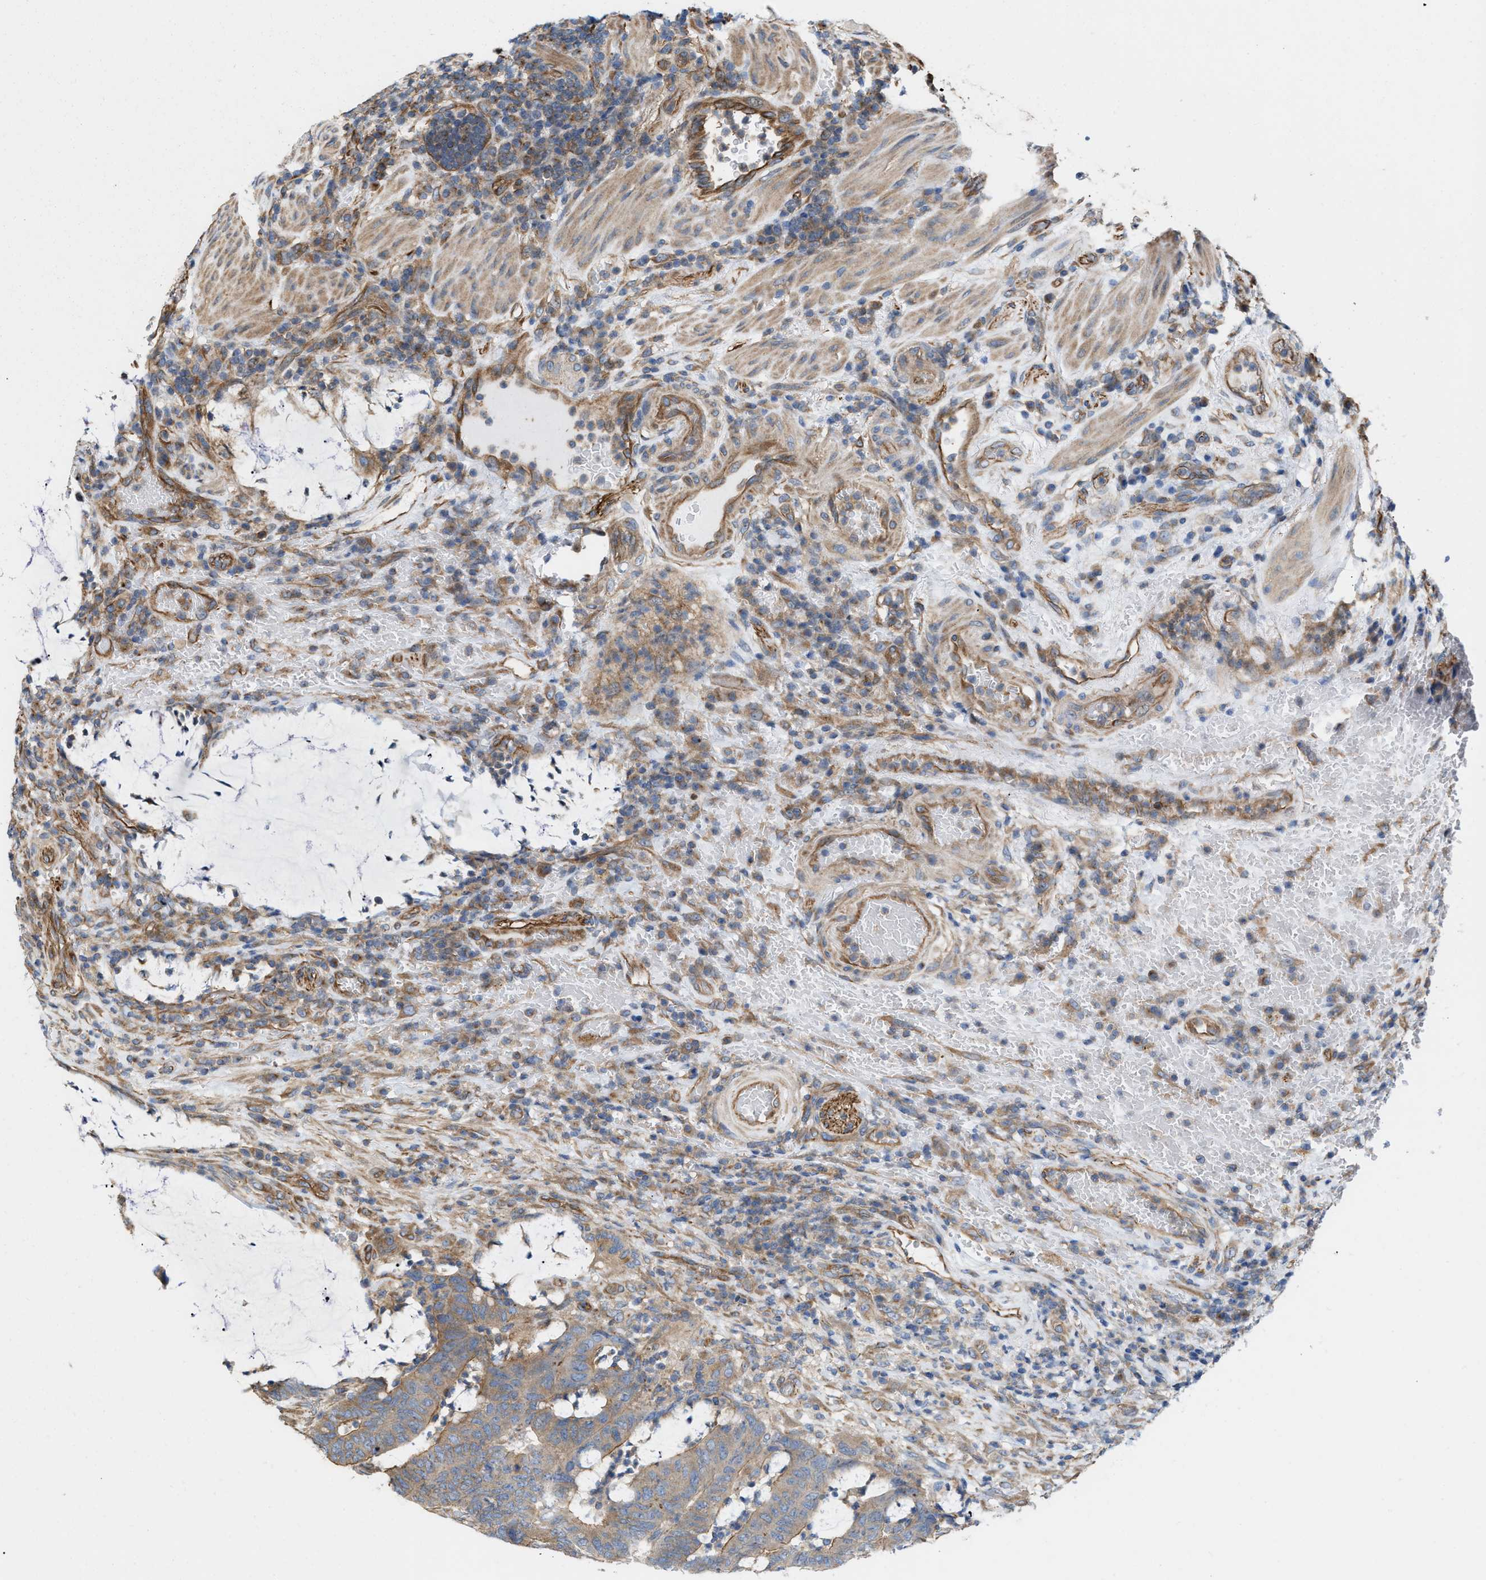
{"staining": {"intensity": "weak", "quantity": "25%-75%", "location": "cytoplasmic/membranous"}, "tissue": "colorectal cancer", "cell_type": "Tumor cells", "image_type": "cancer", "snomed": [{"axis": "morphology", "description": "Normal tissue, NOS"}, {"axis": "morphology", "description": "Adenocarcinoma, NOS"}, {"axis": "topography", "description": "Rectum"}, {"axis": "topography", "description": "Peripheral nerve tissue"}], "caption": "Tumor cells demonstrate low levels of weak cytoplasmic/membranous staining in approximately 25%-75% of cells in colorectal cancer (adenocarcinoma).", "gene": "EPS15L1", "patient": {"sex": "male", "age": 92}}